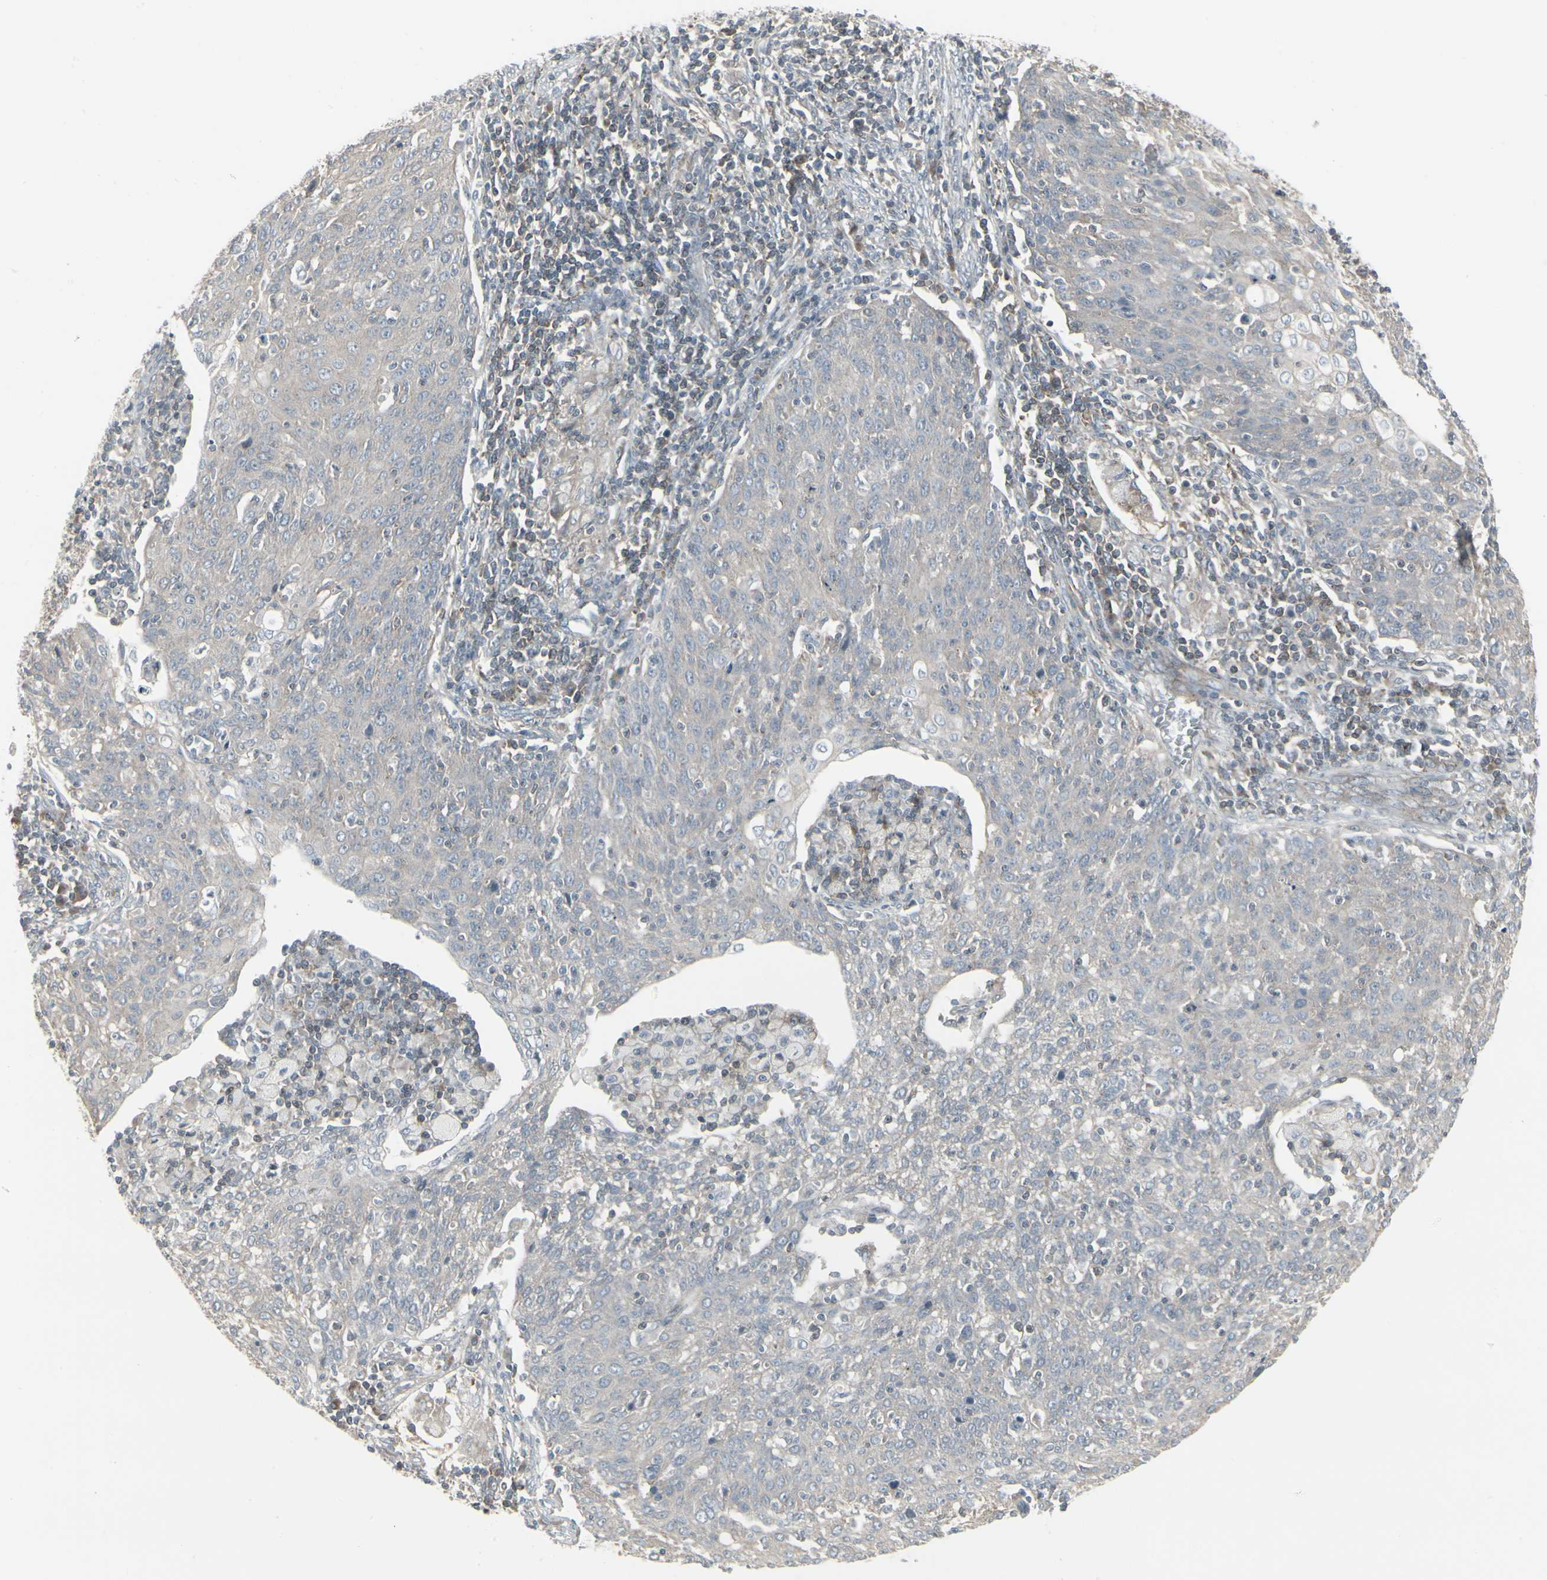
{"staining": {"intensity": "weak", "quantity": ">75%", "location": "cytoplasmic/membranous"}, "tissue": "cervical cancer", "cell_type": "Tumor cells", "image_type": "cancer", "snomed": [{"axis": "morphology", "description": "Squamous cell carcinoma, NOS"}, {"axis": "topography", "description": "Cervix"}], "caption": "A high-resolution photomicrograph shows immunohistochemistry (IHC) staining of cervical cancer, which reveals weak cytoplasmic/membranous expression in approximately >75% of tumor cells. Using DAB (brown) and hematoxylin (blue) stains, captured at high magnification using brightfield microscopy.", "gene": "EPS15", "patient": {"sex": "female", "age": 38}}